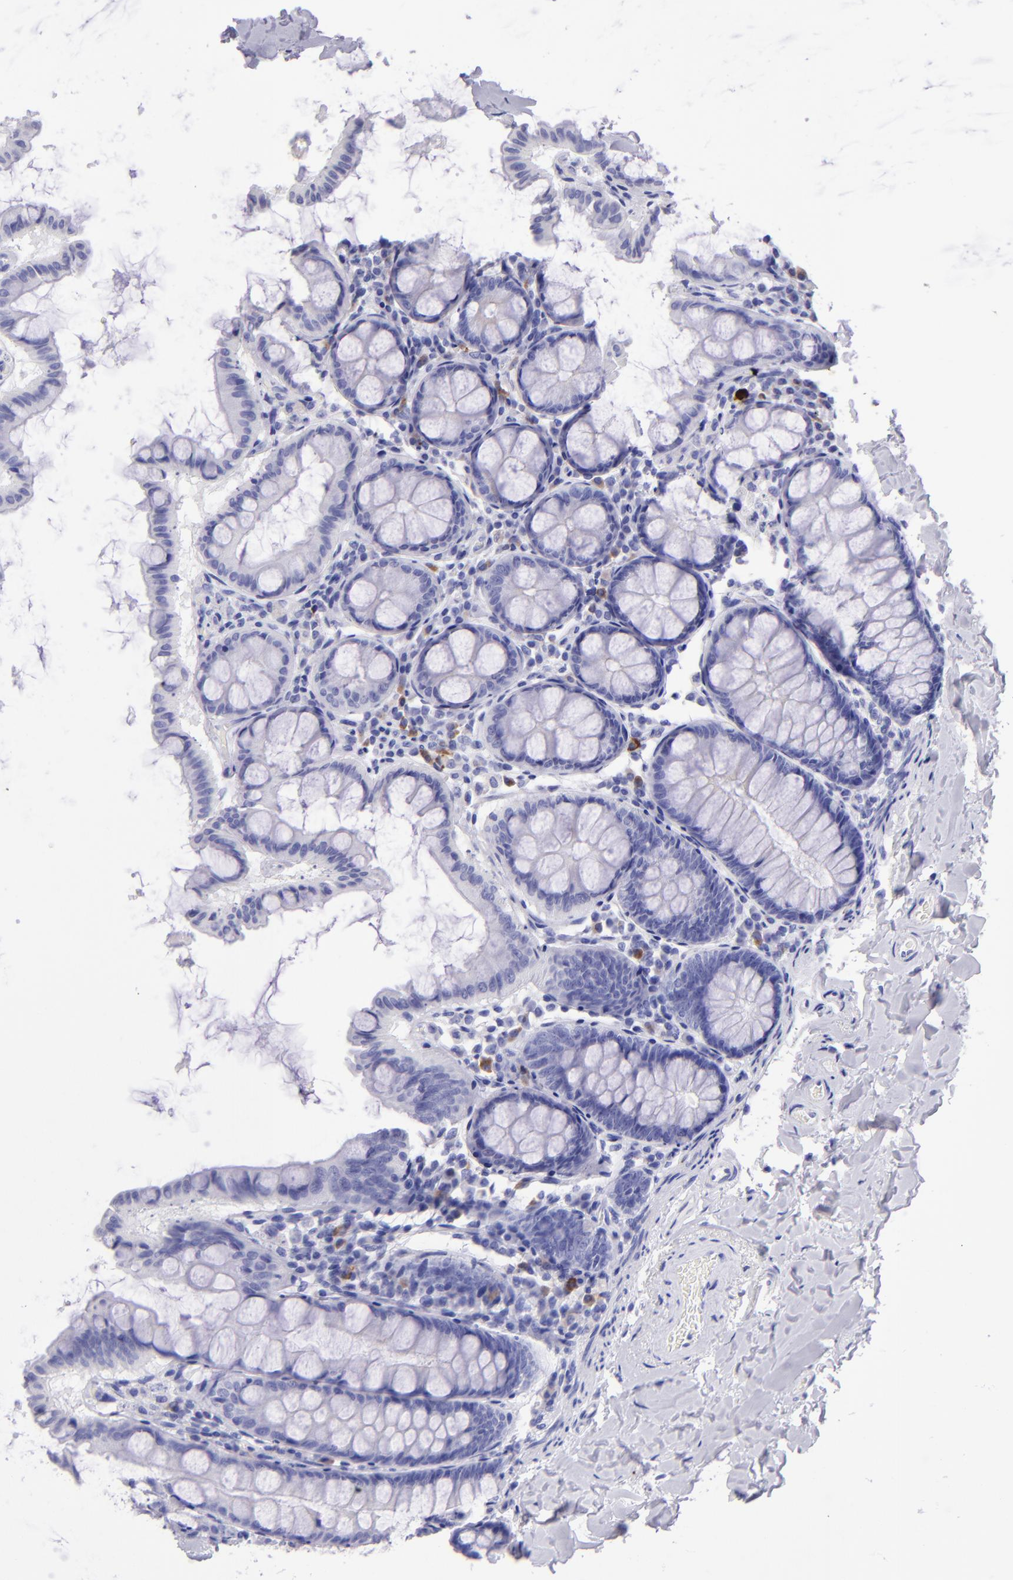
{"staining": {"intensity": "negative", "quantity": "none", "location": "none"}, "tissue": "colon", "cell_type": "Endothelial cells", "image_type": "normal", "snomed": [{"axis": "morphology", "description": "Normal tissue, NOS"}, {"axis": "topography", "description": "Colon"}], "caption": "This is an IHC histopathology image of benign colon. There is no staining in endothelial cells.", "gene": "TYRP1", "patient": {"sex": "female", "age": 61}}